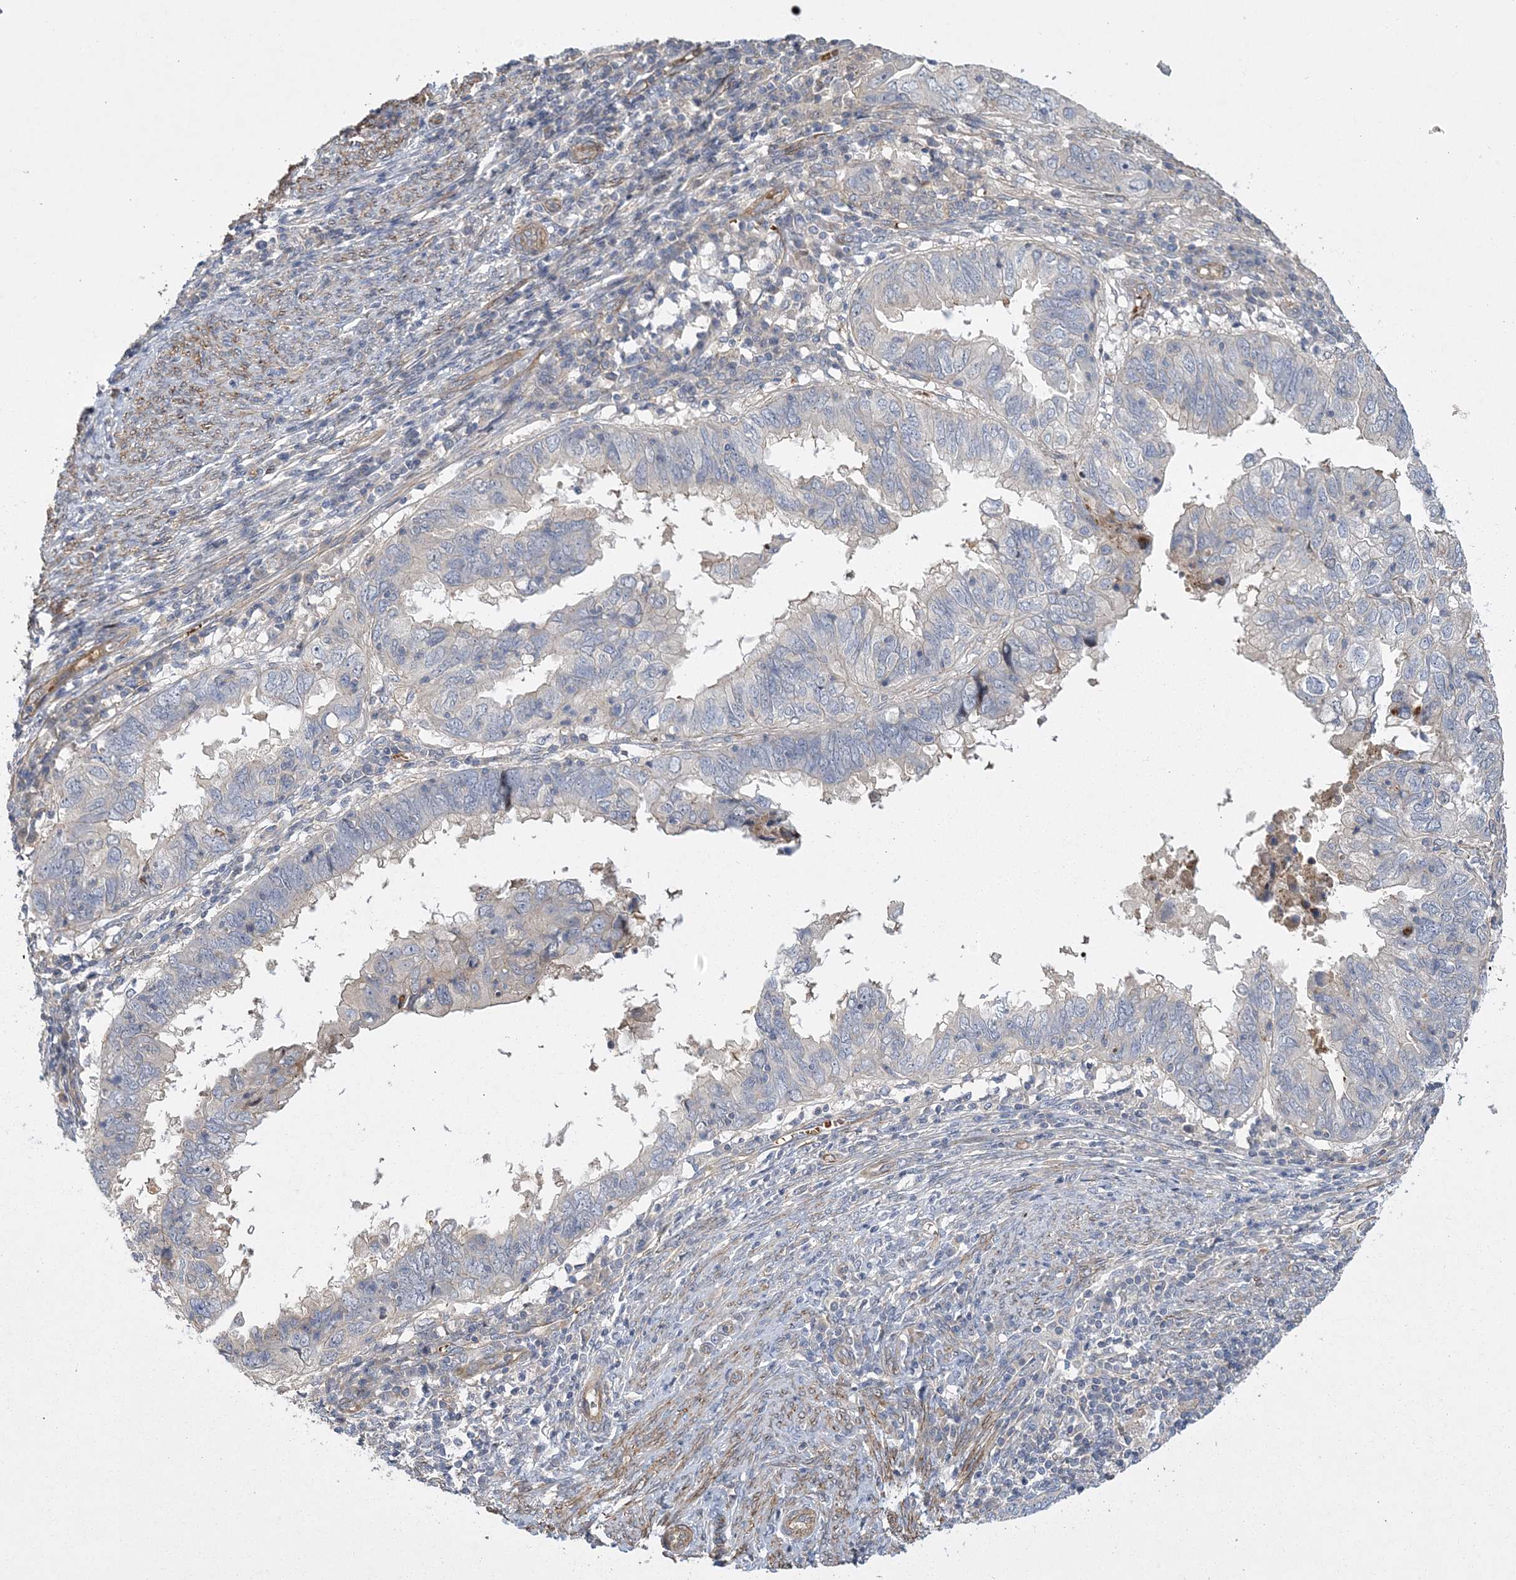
{"staining": {"intensity": "negative", "quantity": "none", "location": "none"}, "tissue": "endometrial cancer", "cell_type": "Tumor cells", "image_type": "cancer", "snomed": [{"axis": "morphology", "description": "Adenocarcinoma, NOS"}, {"axis": "topography", "description": "Uterus"}], "caption": "Adenocarcinoma (endometrial) stained for a protein using IHC shows no expression tumor cells.", "gene": "CALN1", "patient": {"sex": "female", "age": 77}}